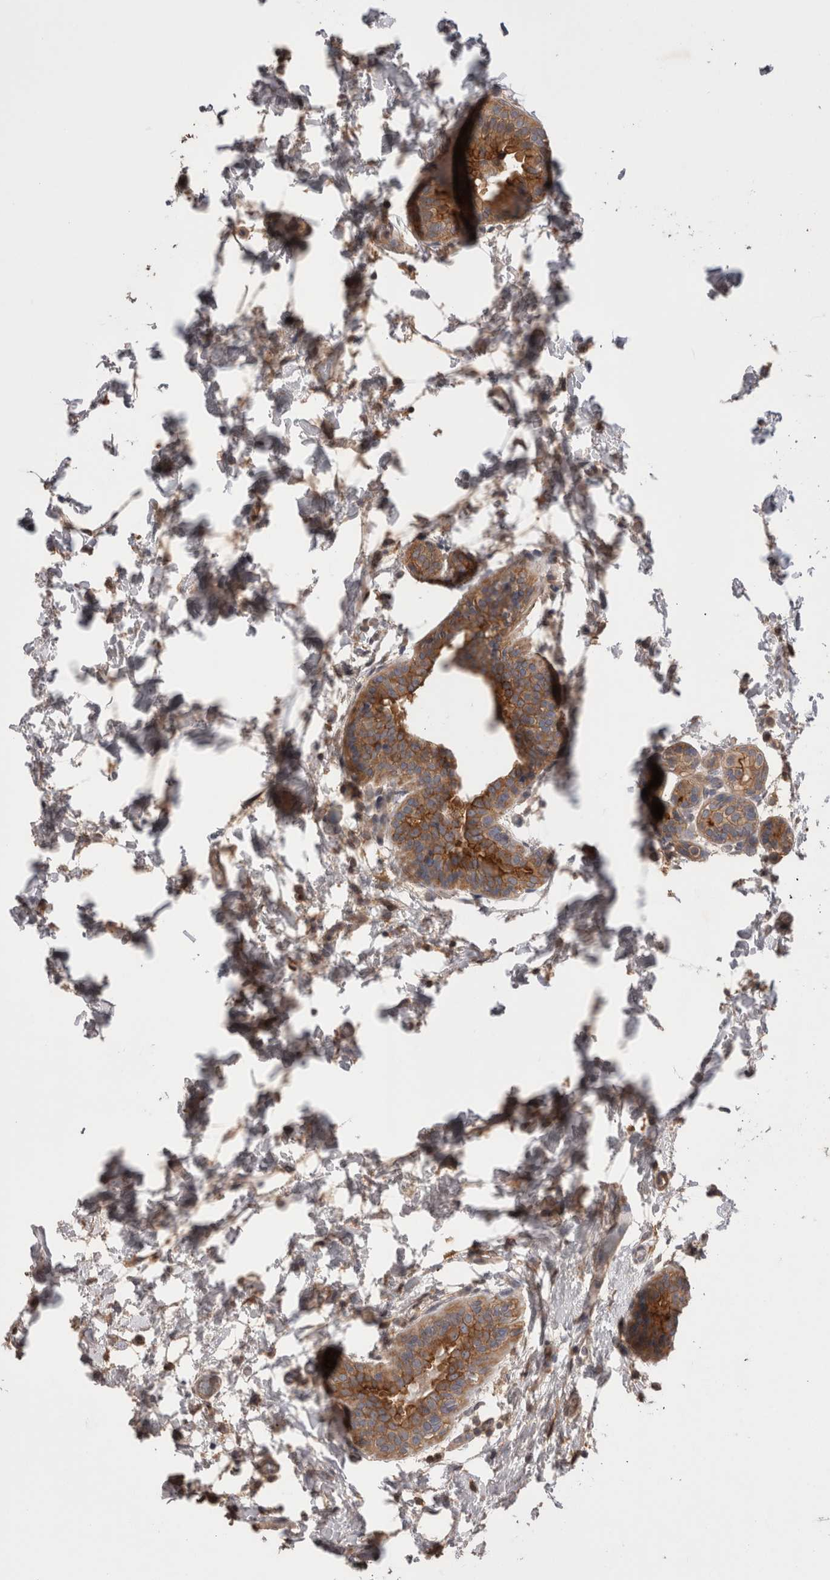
{"staining": {"intensity": "strong", "quantity": ">75%", "location": "cytoplasmic/membranous"}, "tissue": "breast cancer", "cell_type": "Tumor cells", "image_type": "cancer", "snomed": [{"axis": "morphology", "description": "Duct carcinoma"}, {"axis": "topography", "description": "Breast"}], "caption": "Breast cancer stained with DAB (3,3'-diaminobenzidine) immunohistochemistry (IHC) displays high levels of strong cytoplasmic/membranous positivity in about >75% of tumor cells. (DAB = brown stain, brightfield microscopy at high magnification).", "gene": "OTOR", "patient": {"sex": "female", "age": 62}}